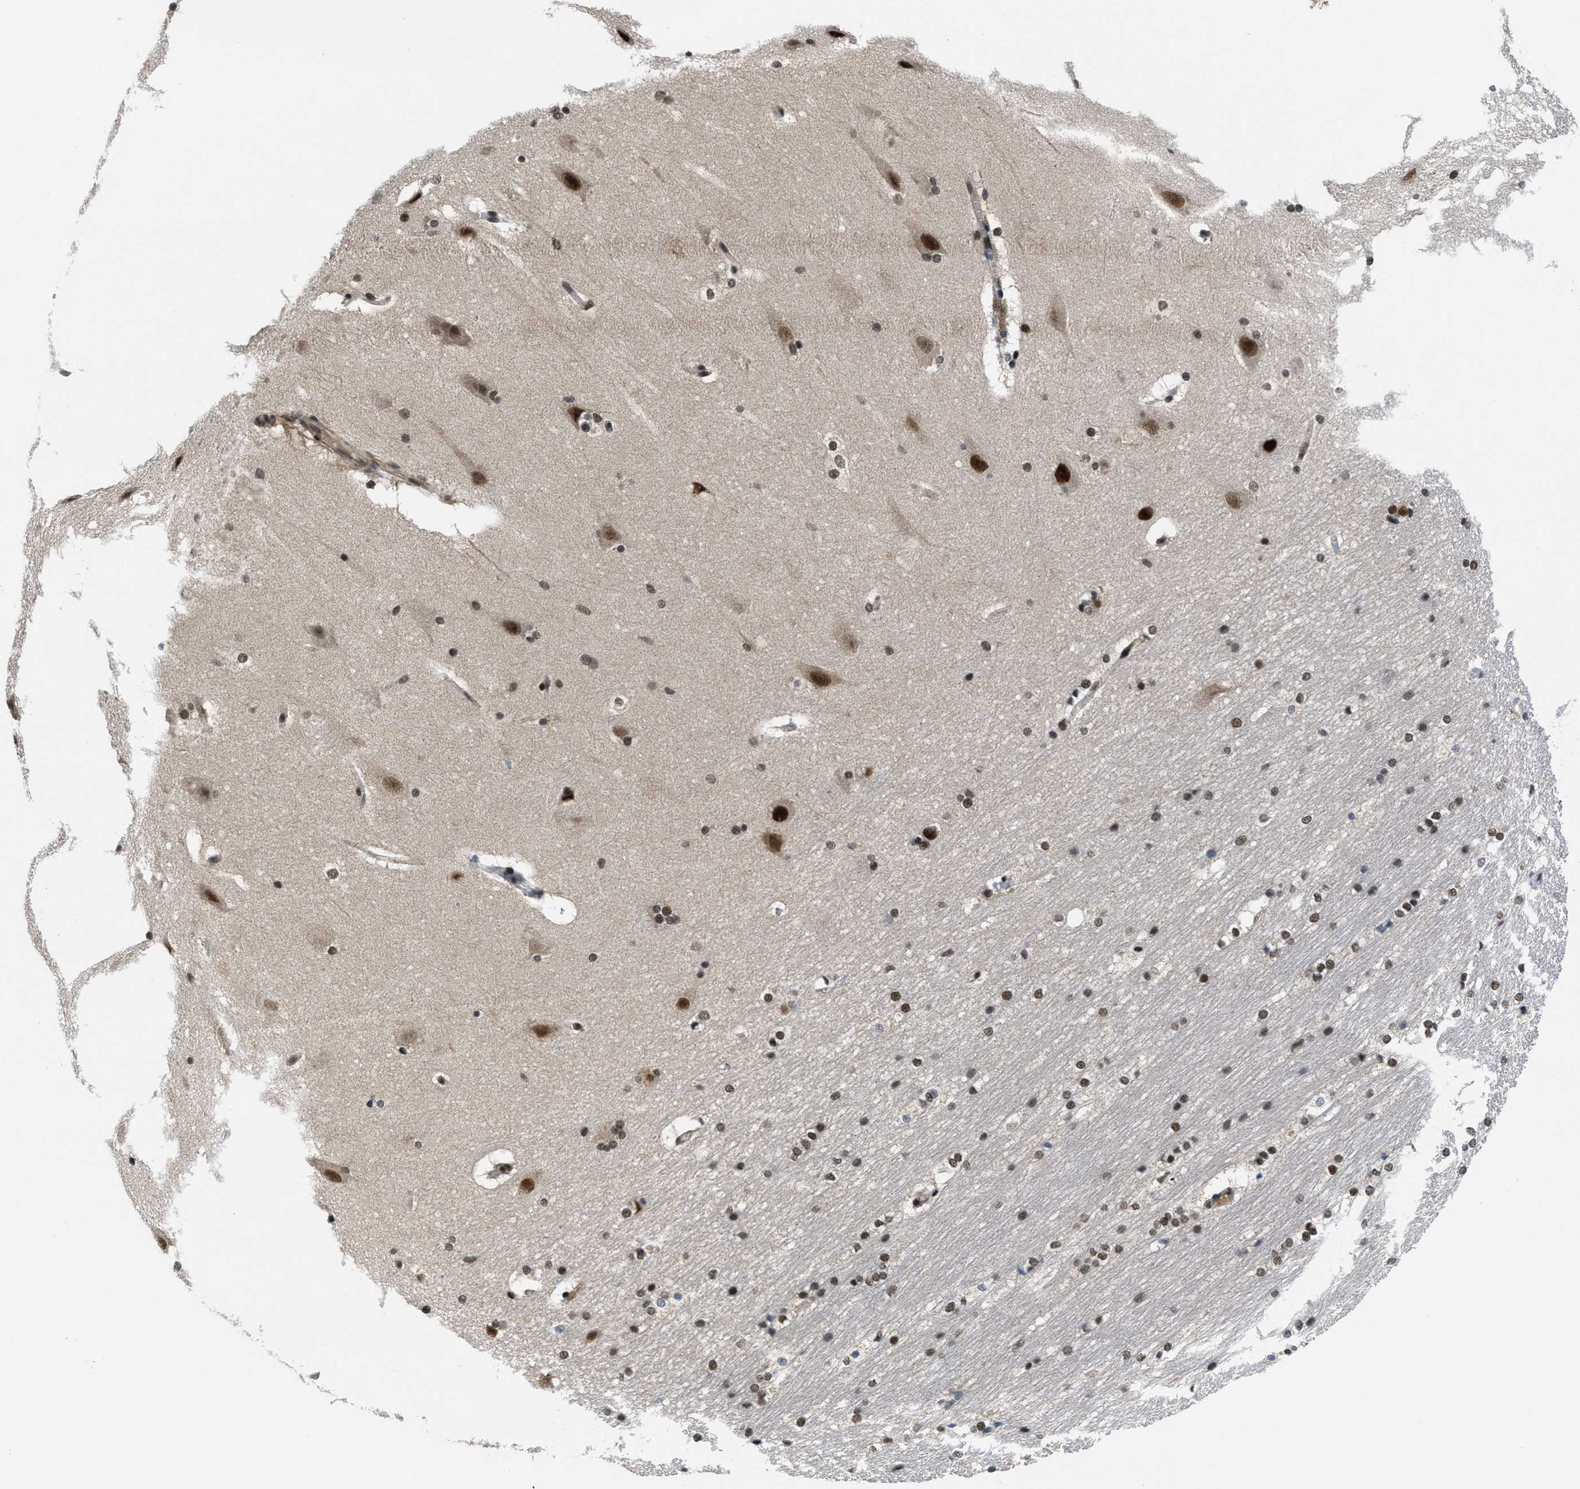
{"staining": {"intensity": "moderate", "quantity": ">75%", "location": "cytoplasmic/membranous"}, "tissue": "hippocampus", "cell_type": "Glial cells", "image_type": "normal", "snomed": [{"axis": "morphology", "description": "Normal tissue, NOS"}, {"axis": "topography", "description": "Hippocampus"}], "caption": "DAB immunohistochemical staining of unremarkable human hippocampus reveals moderate cytoplasmic/membranous protein expression in approximately >75% of glial cells. Immunohistochemistry stains the protein in brown and the nuclei are stained blue.", "gene": "CUL4B", "patient": {"sex": "female", "age": 19}}